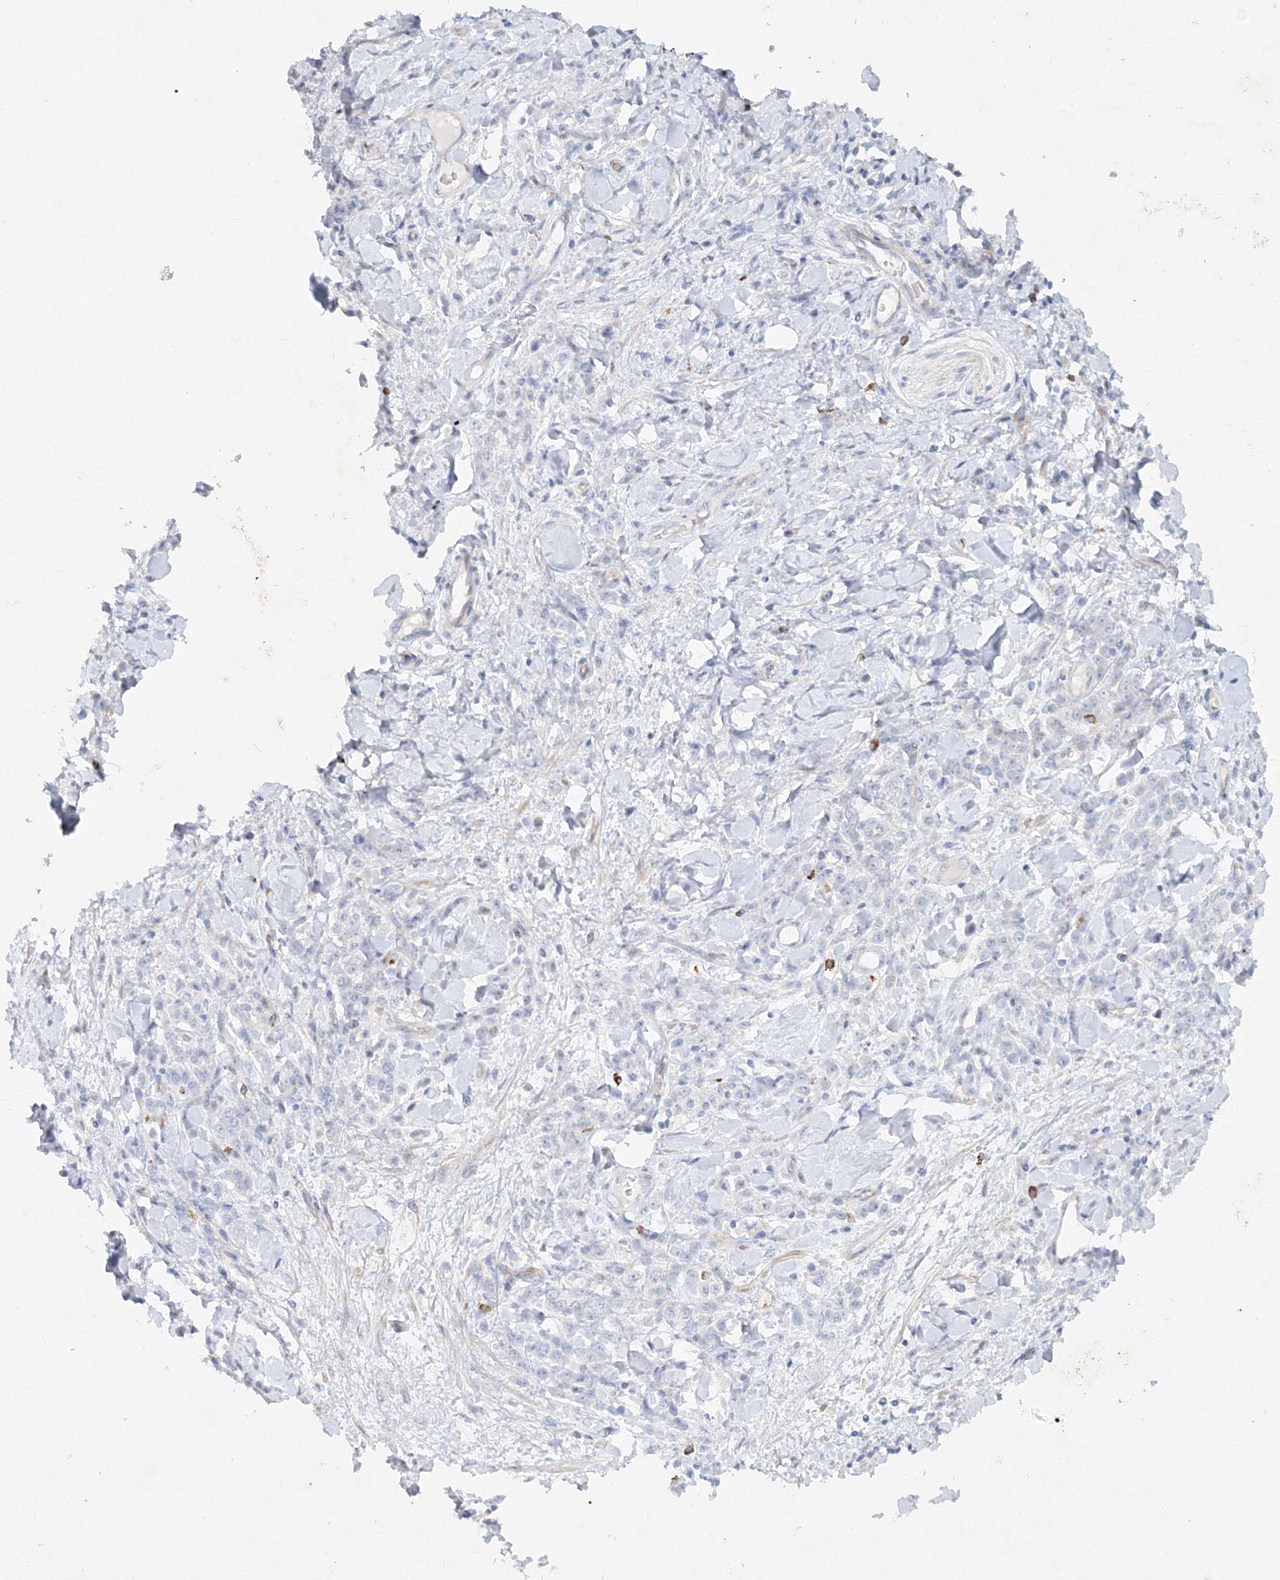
{"staining": {"intensity": "negative", "quantity": "none", "location": "none"}, "tissue": "stomach cancer", "cell_type": "Tumor cells", "image_type": "cancer", "snomed": [{"axis": "morphology", "description": "Normal tissue, NOS"}, {"axis": "morphology", "description": "Adenocarcinoma, NOS"}, {"axis": "topography", "description": "Stomach"}], "caption": "A histopathology image of stomach cancer (adenocarcinoma) stained for a protein reveals no brown staining in tumor cells.", "gene": "DNAH1", "patient": {"sex": "male", "age": 82}}